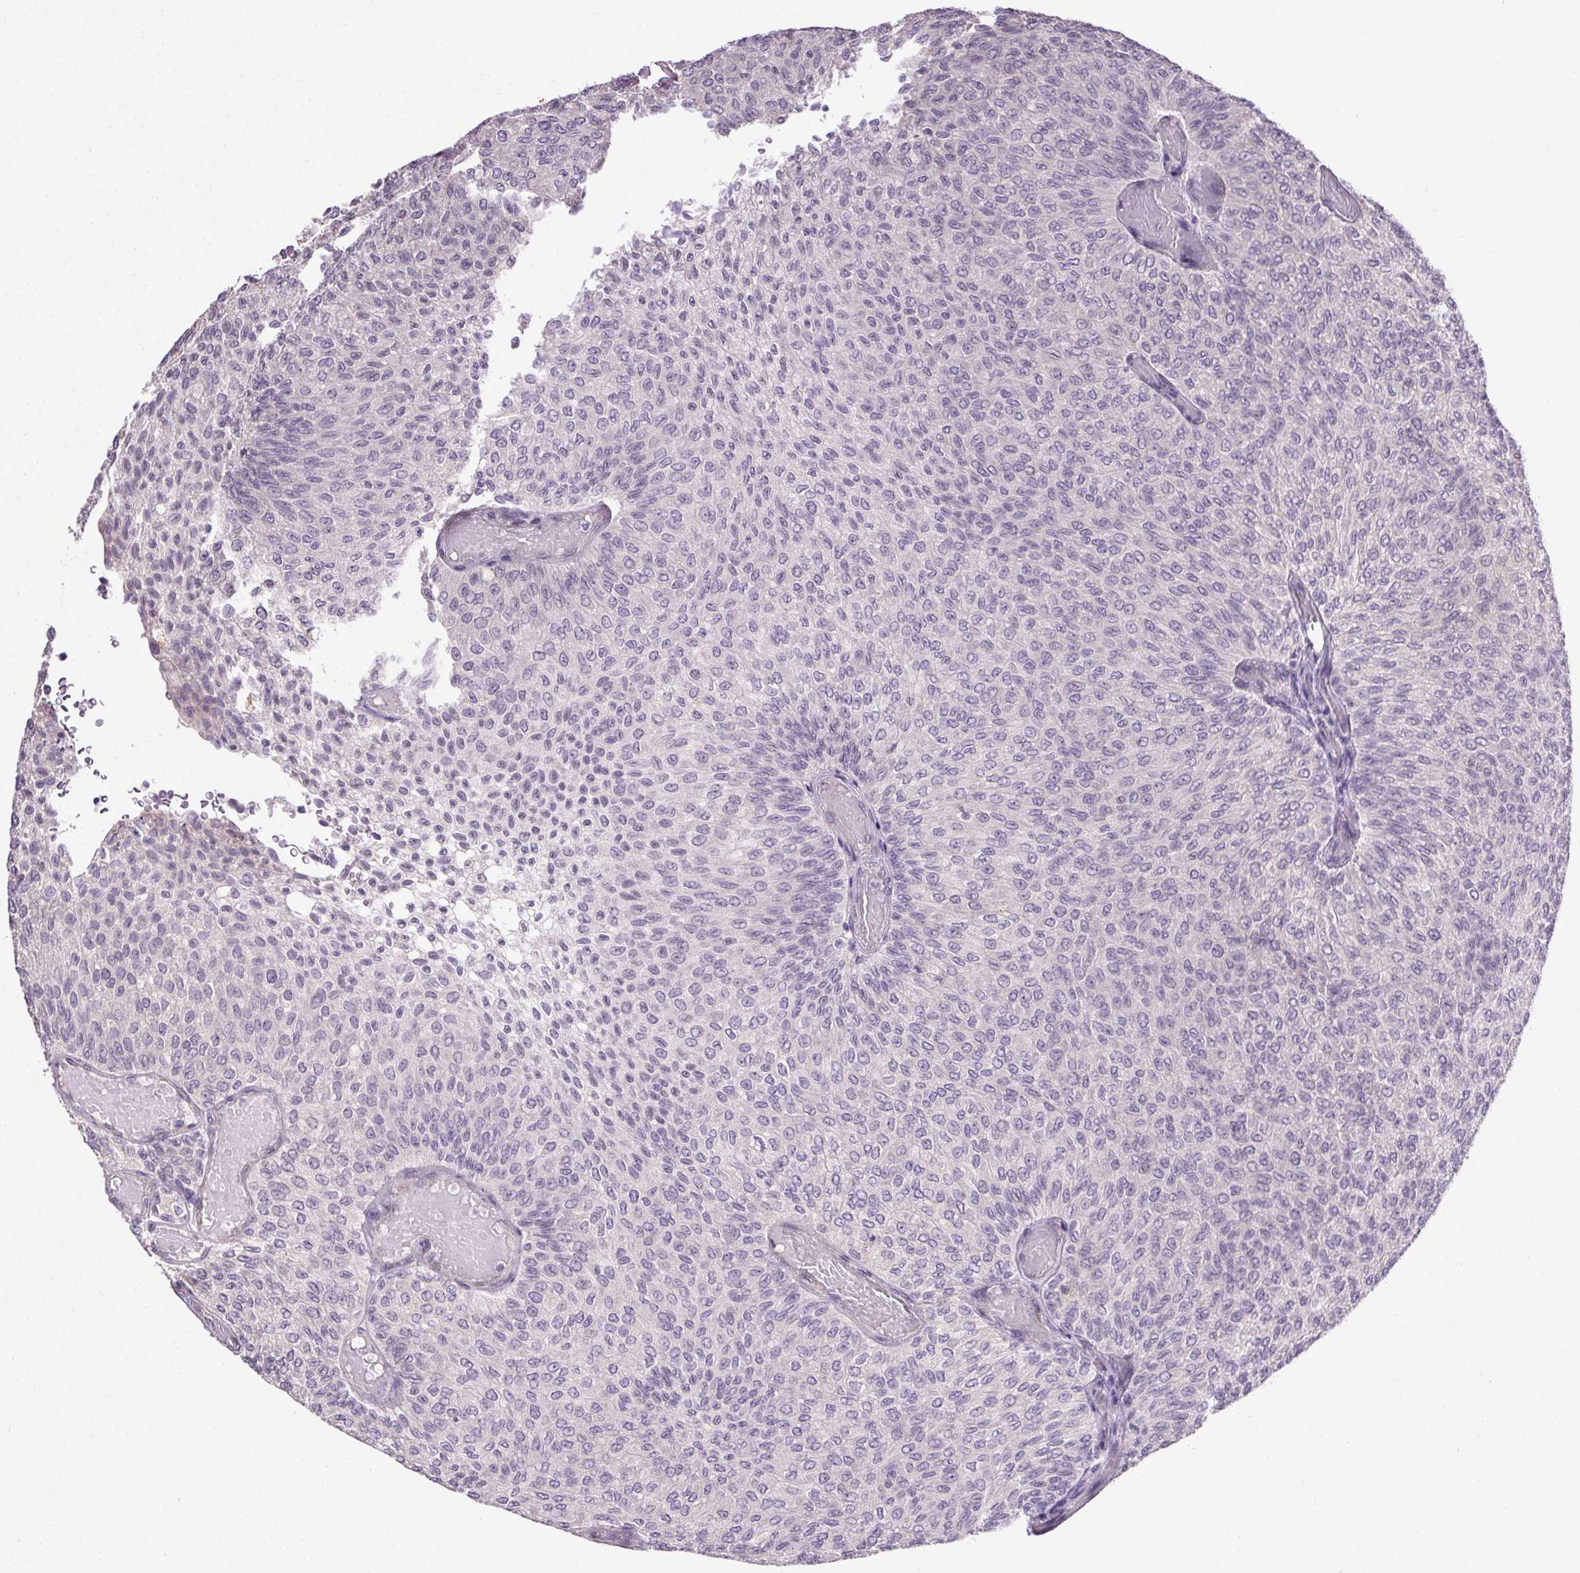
{"staining": {"intensity": "negative", "quantity": "none", "location": "none"}, "tissue": "urothelial cancer", "cell_type": "Tumor cells", "image_type": "cancer", "snomed": [{"axis": "morphology", "description": "Urothelial carcinoma, Low grade"}, {"axis": "topography", "description": "Urinary bladder"}], "caption": "Immunohistochemistry image of neoplastic tissue: human urothelial cancer stained with DAB exhibits no significant protein expression in tumor cells. (DAB IHC visualized using brightfield microscopy, high magnification).", "gene": "SNX31", "patient": {"sex": "male", "age": 78}}